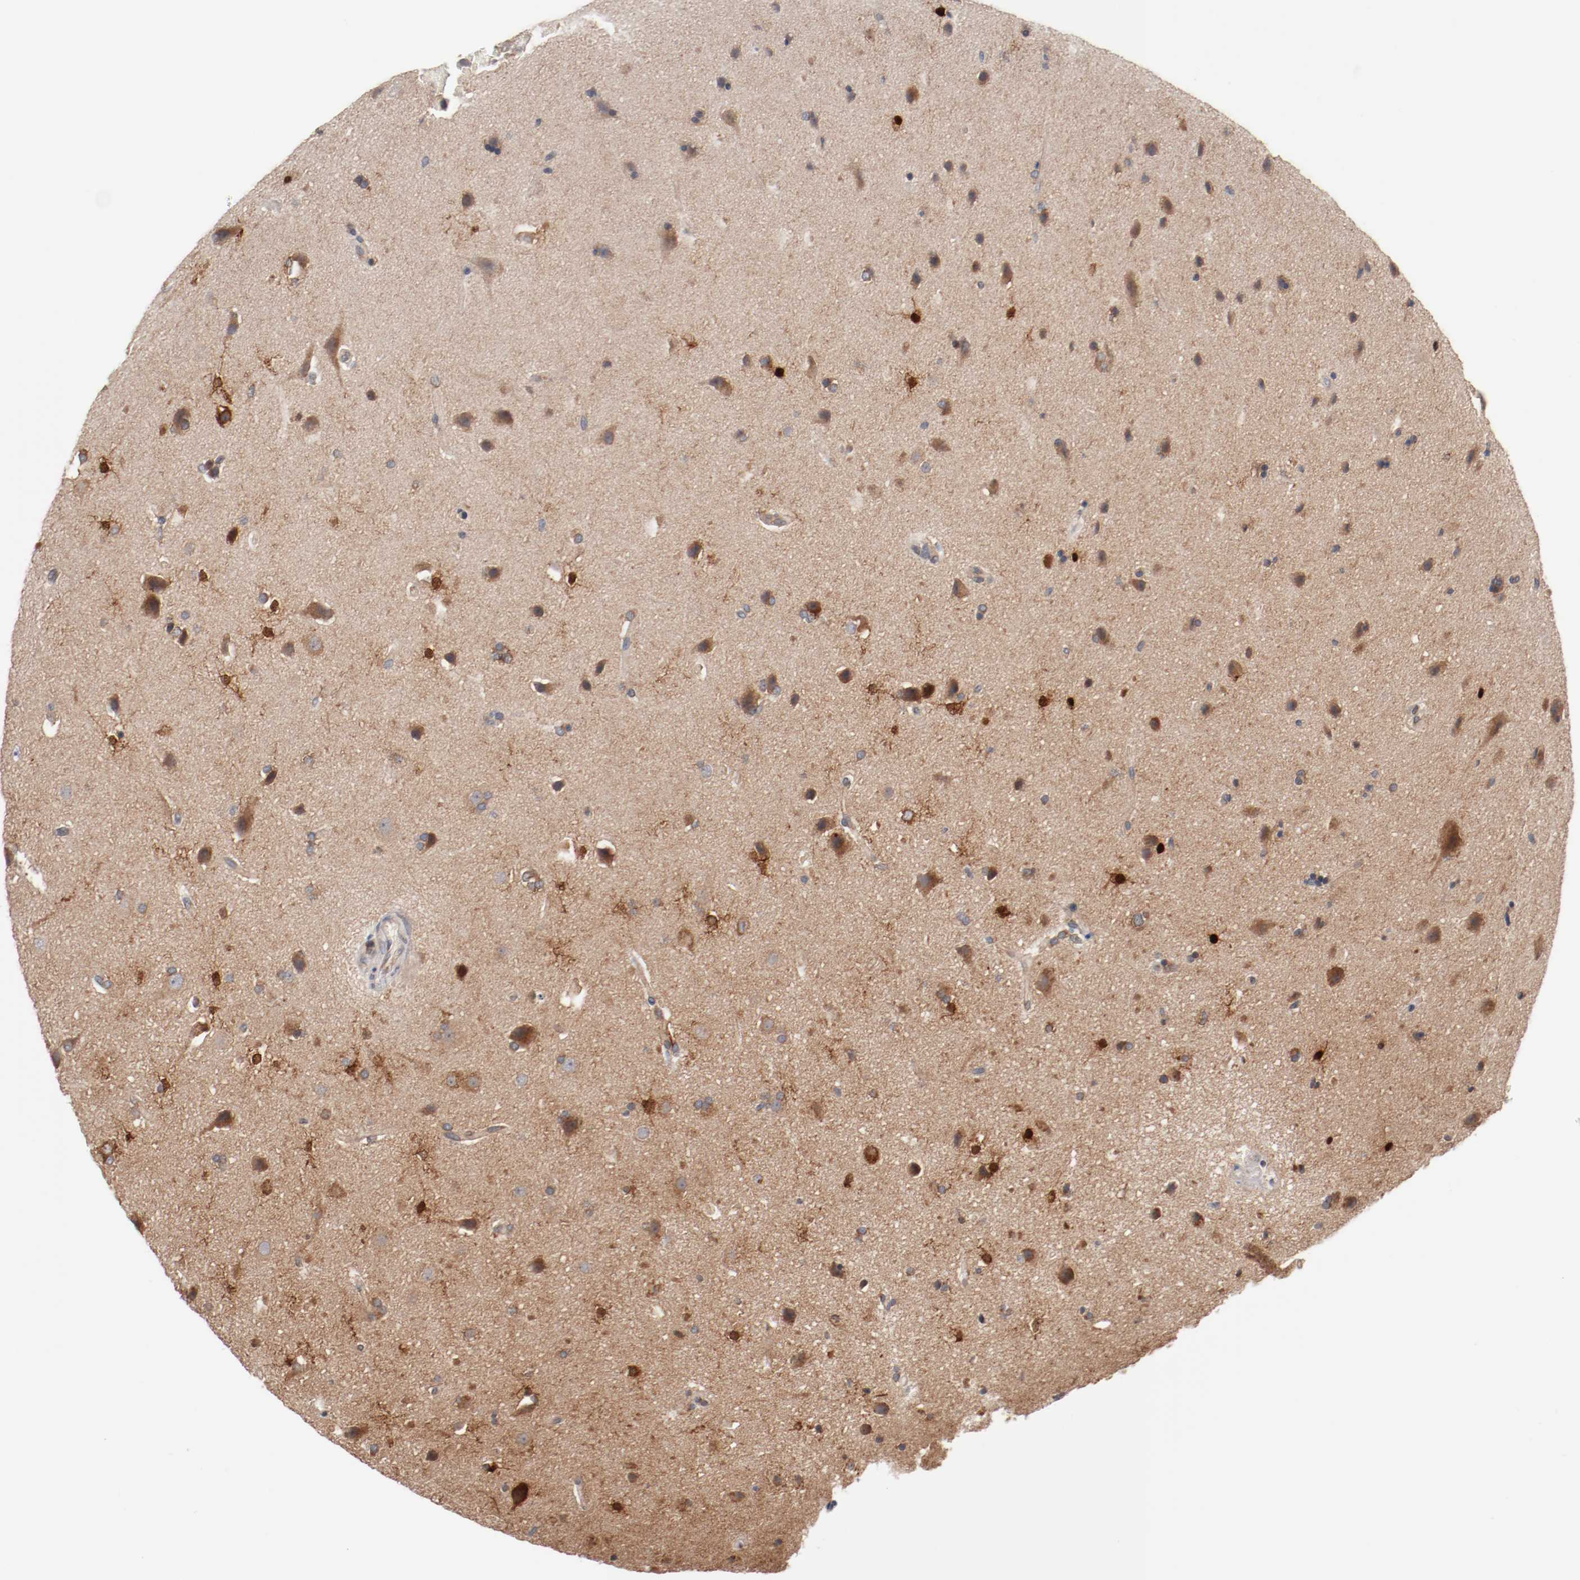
{"staining": {"intensity": "strong", "quantity": "<25%", "location": "cytoplasmic/membranous,nuclear"}, "tissue": "glioma", "cell_type": "Tumor cells", "image_type": "cancer", "snomed": [{"axis": "morphology", "description": "Glioma, malignant, Low grade"}, {"axis": "topography", "description": "Cerebral cortex"}], "caption": "Human glioma stained with a protein marker displays strong staining in tumor cells.", "gene": "RNASE11", "patient": {"sex": "female", "age": 47}}